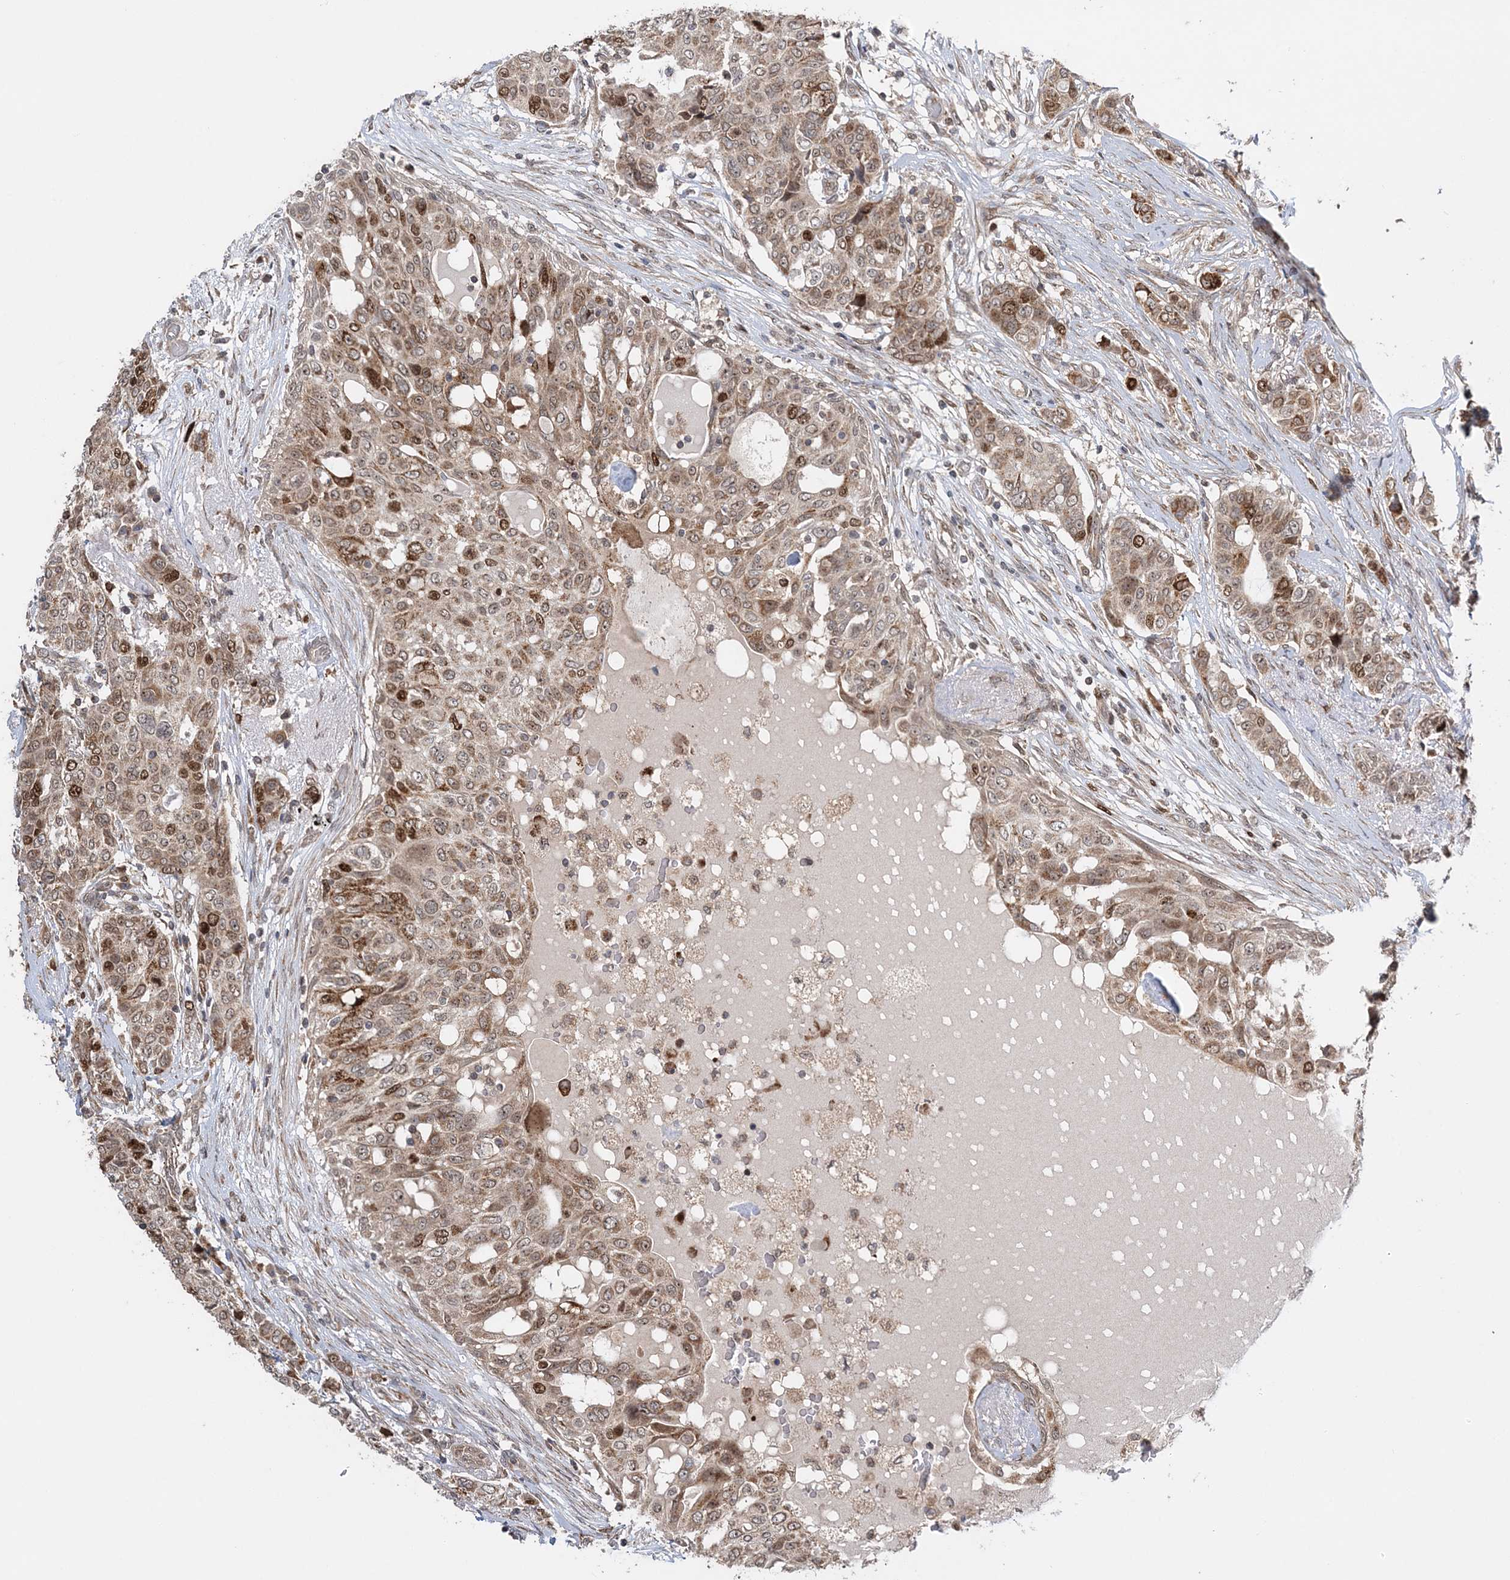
{"staining": {"intensity": "moderate", "quantity": ">75%", "location": "cytoplasmic/membranous,nuclear"}, "tissue": "breast cancer", "cell_type": "Tumor cells", "image_type": "cancer", "snomed": [{"axis": "morphology", "description": "Lobular carcinoma"}, {"axis": "topography", "description": "Breast"}], "caption": "This is an image of immunohistochemistry (IHC) staining of lobular carcinoma (breast), which shows moderate staining in the cytoplasmic/membranous and nuclear of tumor cells.", "gene": "KIF4A", "patient": {"sex": "female", "age": 51}}